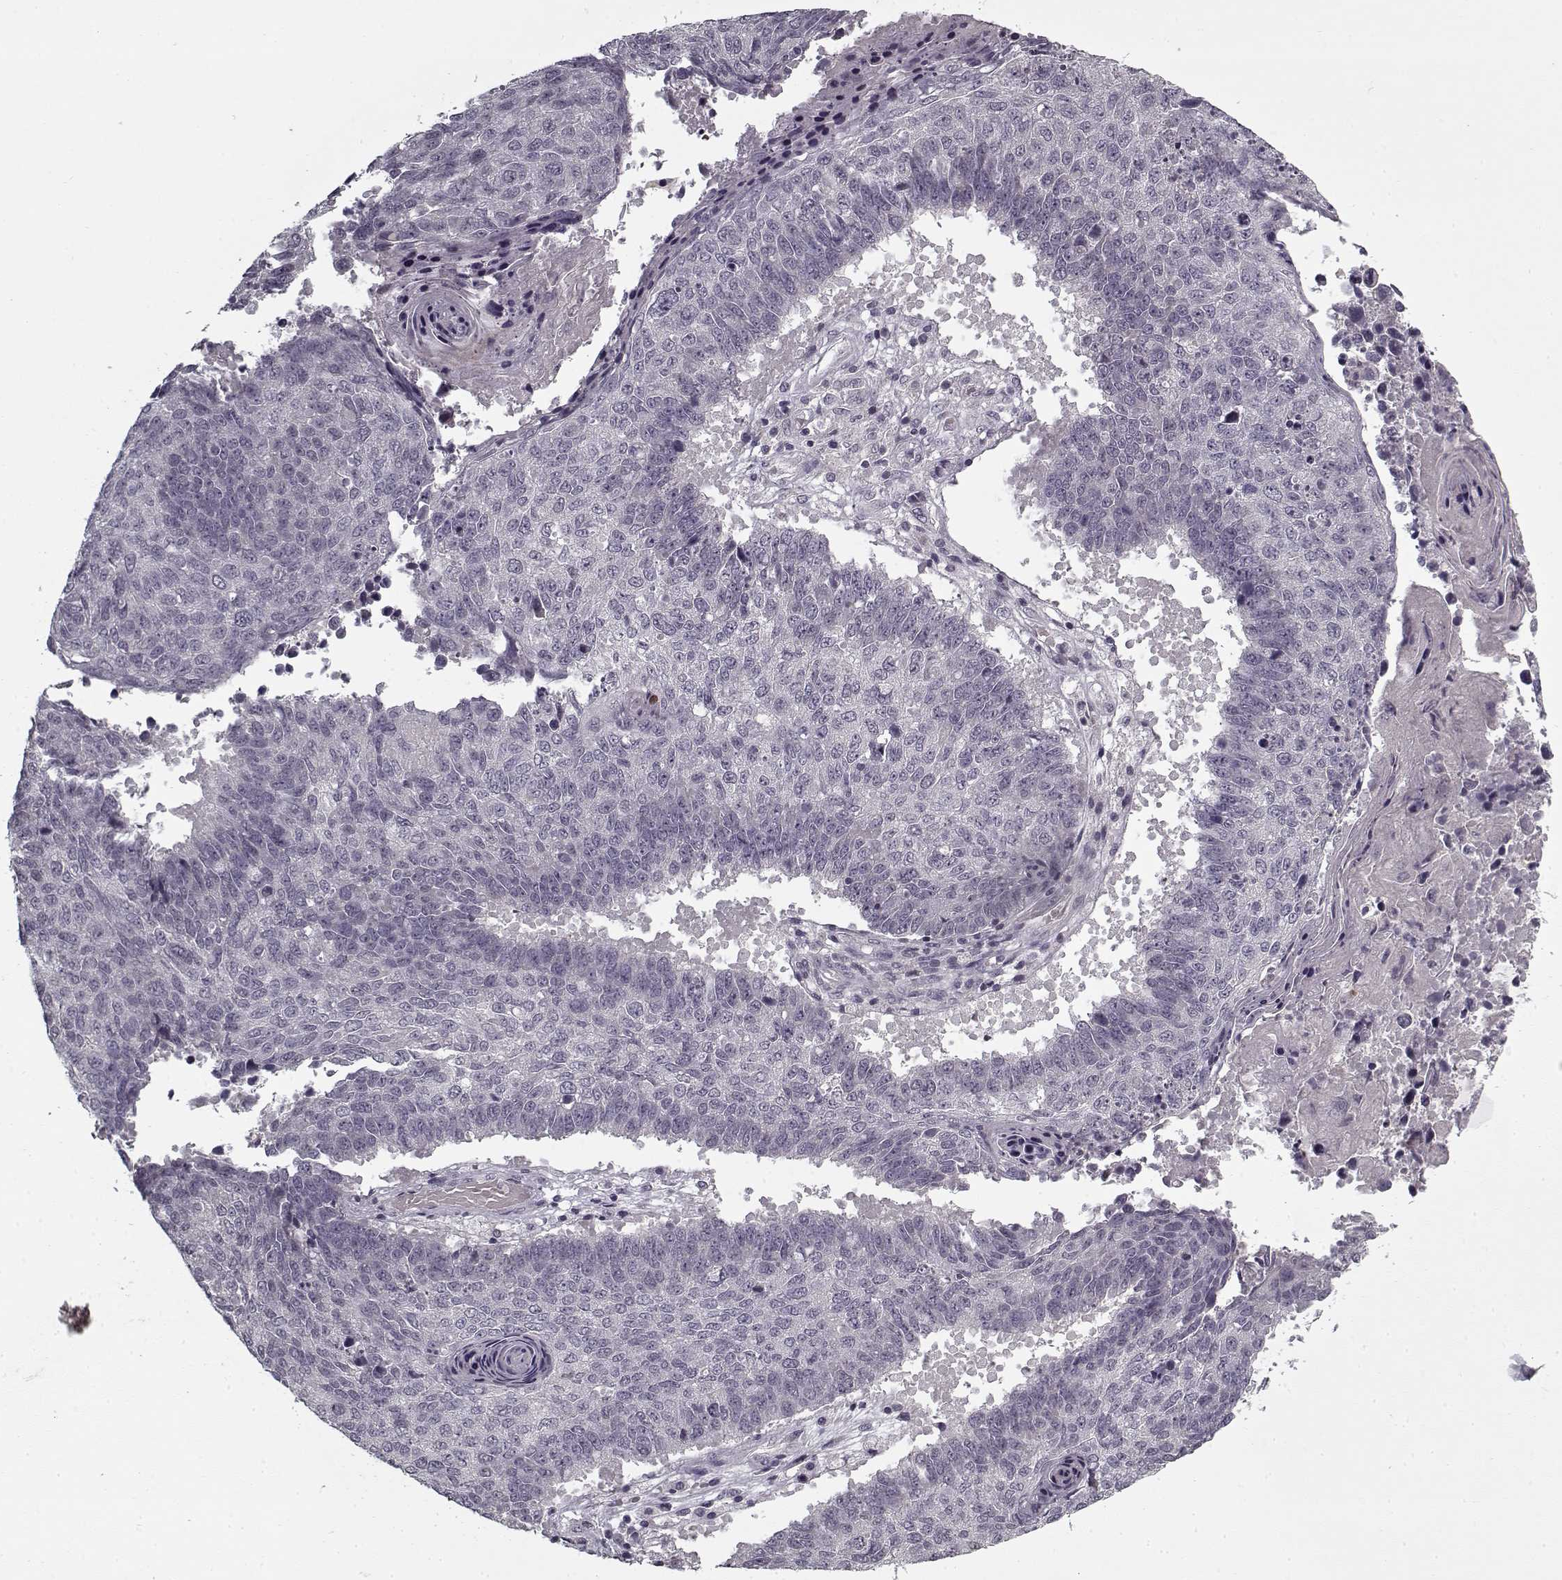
{"staining": {"intensity": "negative", "quantity": "none", "location": "none"}, "tissue": "lung cancer", "cell_type": "Tumor cells", "image_type": "cancer", "snomed": [{"axis": "morphology", "description": "Squamous cell carcinoma, NOS"}, {"axis": "topography", "description": "Lung"}], "caption": "This is an immunohistochemistry micrograph of human squamous cell carcinoma (lung). There is no expression in tumor cells.", "gene": "LAMA2", "patient": {"sex": "male", "age": 73}}